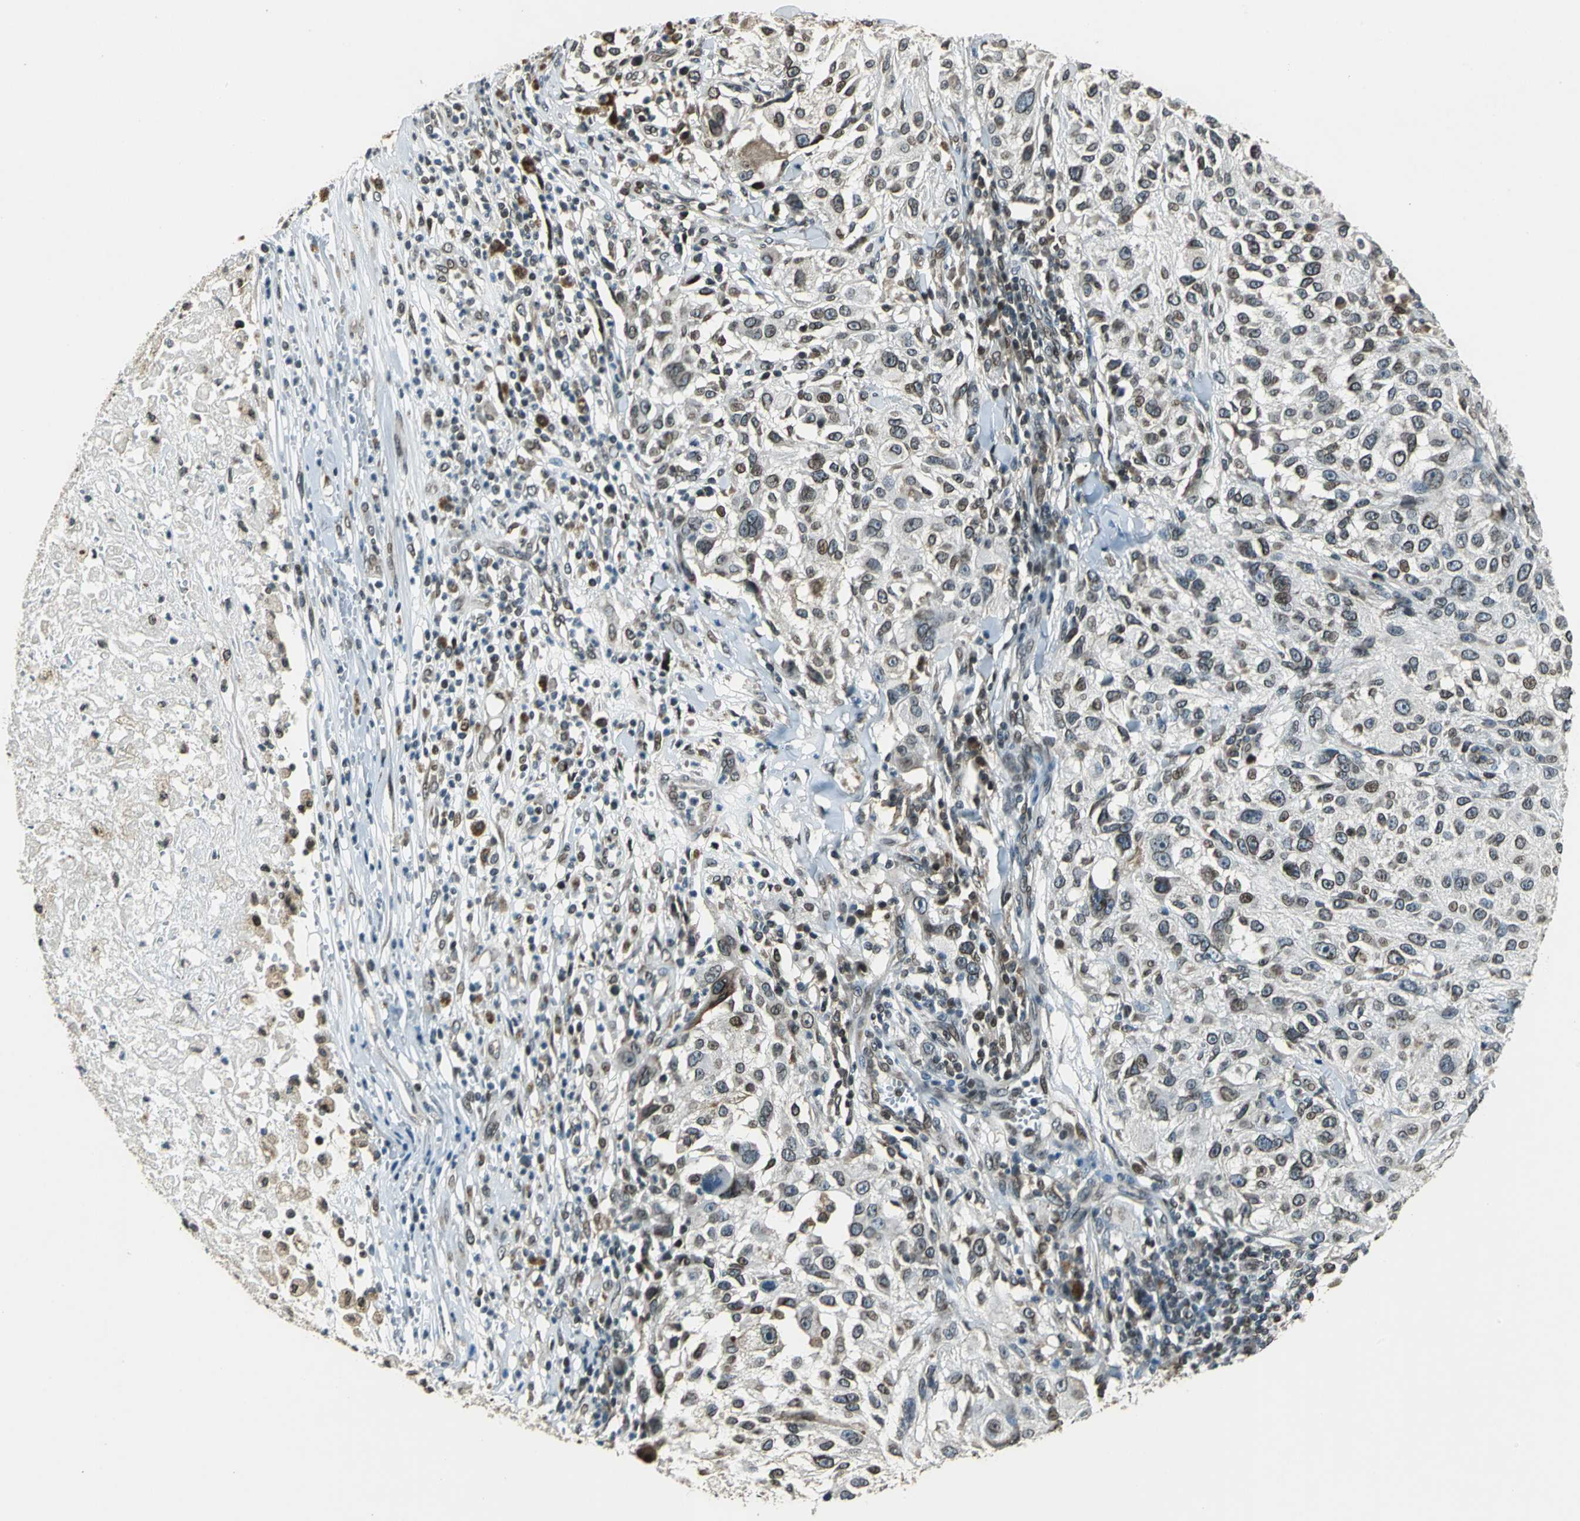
{"staining": {"intensity": "moderate", "quantity": "25%-75%", "location": "cytoplasmic/membranous,nuclear"}, "tissue": "melanoma", "cell_type": "Tumor cells", "image_type": "cancer", "snomed": [{"axis": "morphology", "description": "Necrosis, NOS"}, {"axis": "morphology", "description": "Malignant melanoma, NOS"}, {"axis": "topography", "description": "Skin"}], "caption": "Immunohistochemistry (IHC) of human melanoma exhibits medium levels of moderate cytoplasmic/membranous and nuclear positivity in about 25%-75% of tumor cells.", "gene": "BRIP1", "patient": {"sex": "female", "age": 87}}